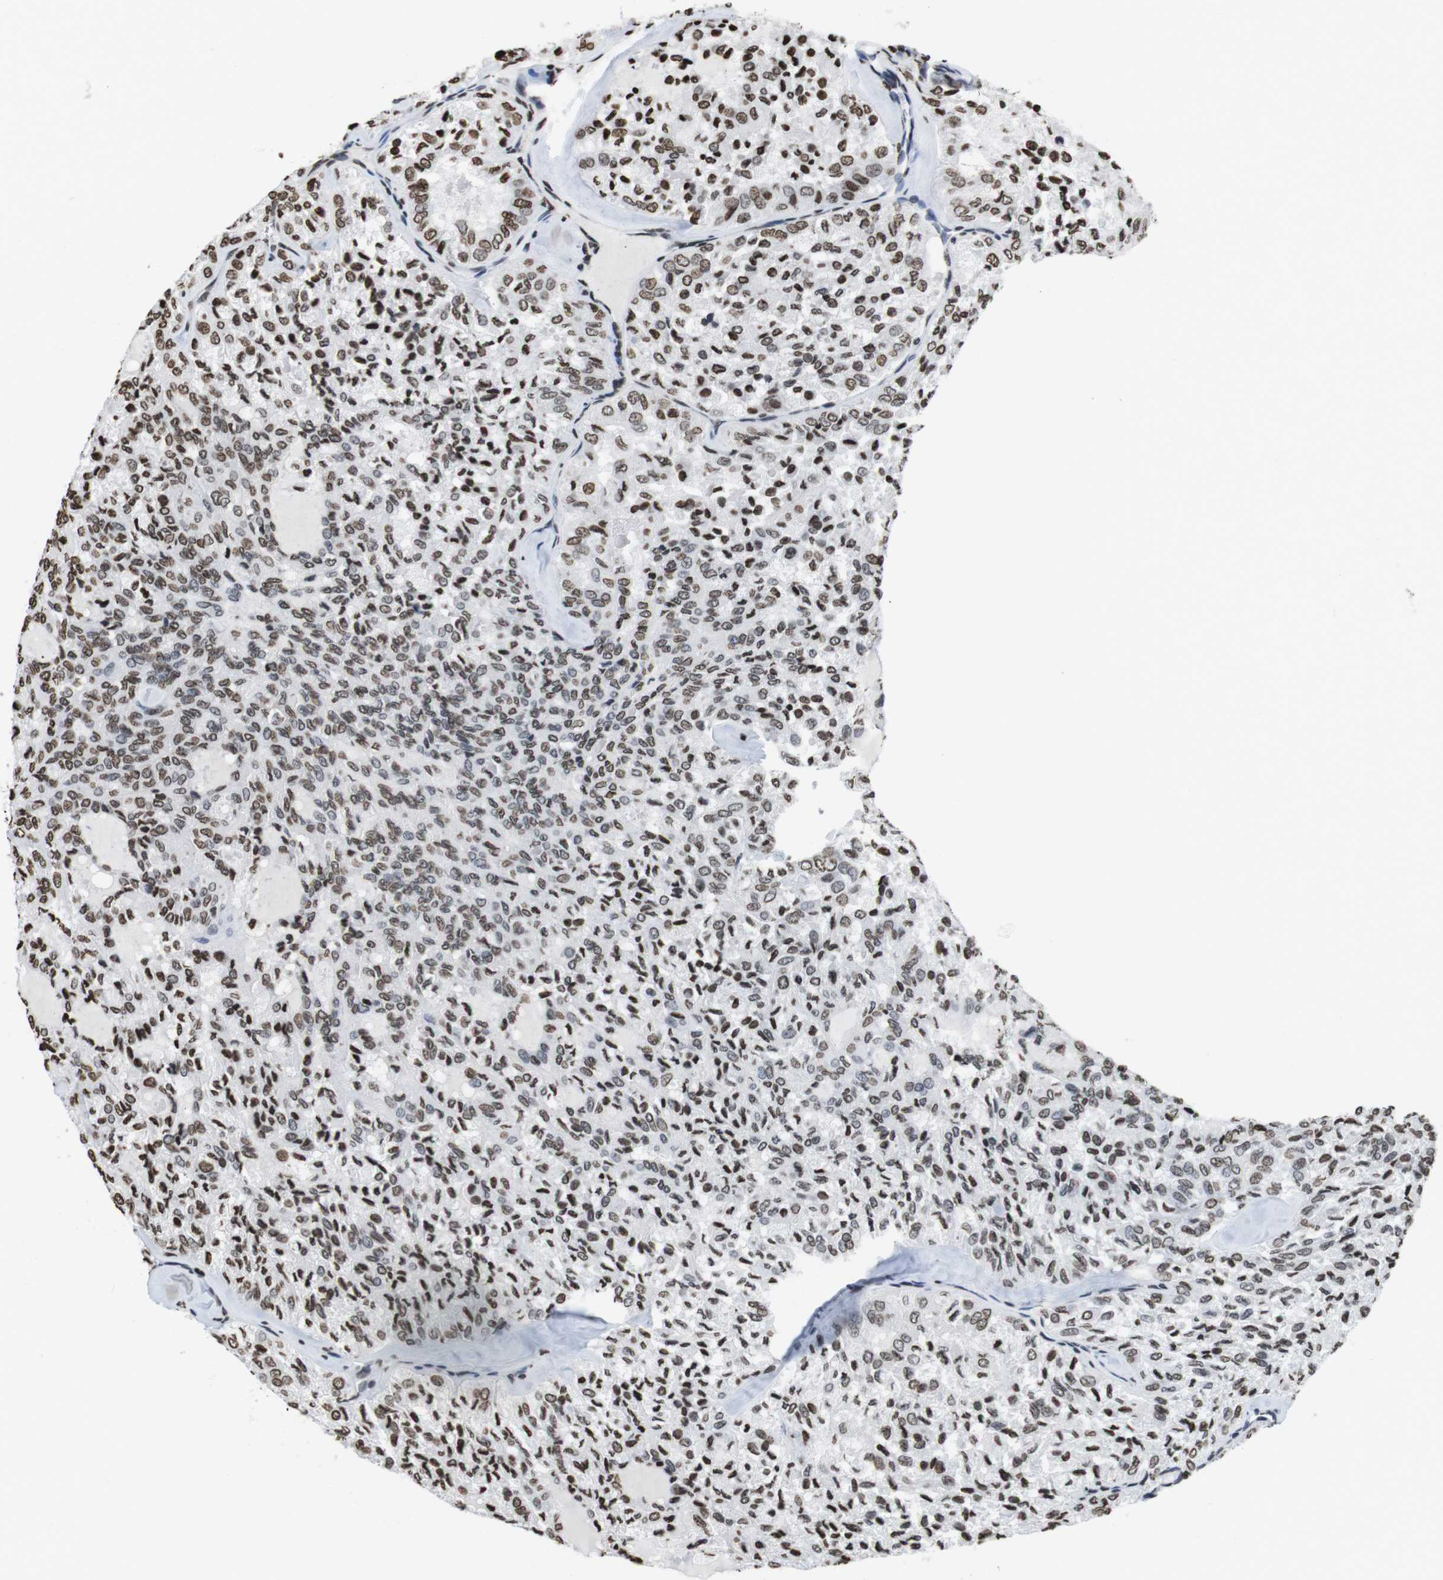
{"staining": {"intensity": "moderate", "quantity": ">75%", "location": "nuclear"}, "tissue": "thyroid cancer", "cell_type": "Tumor cells", "image_type": "cancer", "snomed": [{"axis": "morphology", "description": "Follicular adenoma carcinoma, NOS"}, {"axis": "topography", "description": "Thyroid gland"}], "caption": "DAB immunohistochemical staining of human thyroid cancer (follicular adenoma carcinoma) displays moderate nuclear protein staining in about >75% of tumor cells. (Brightfield microscopy of DAB IHC at high magnification).", "gene": "BSX", "patient": {"sex": "male", "age": 75}}